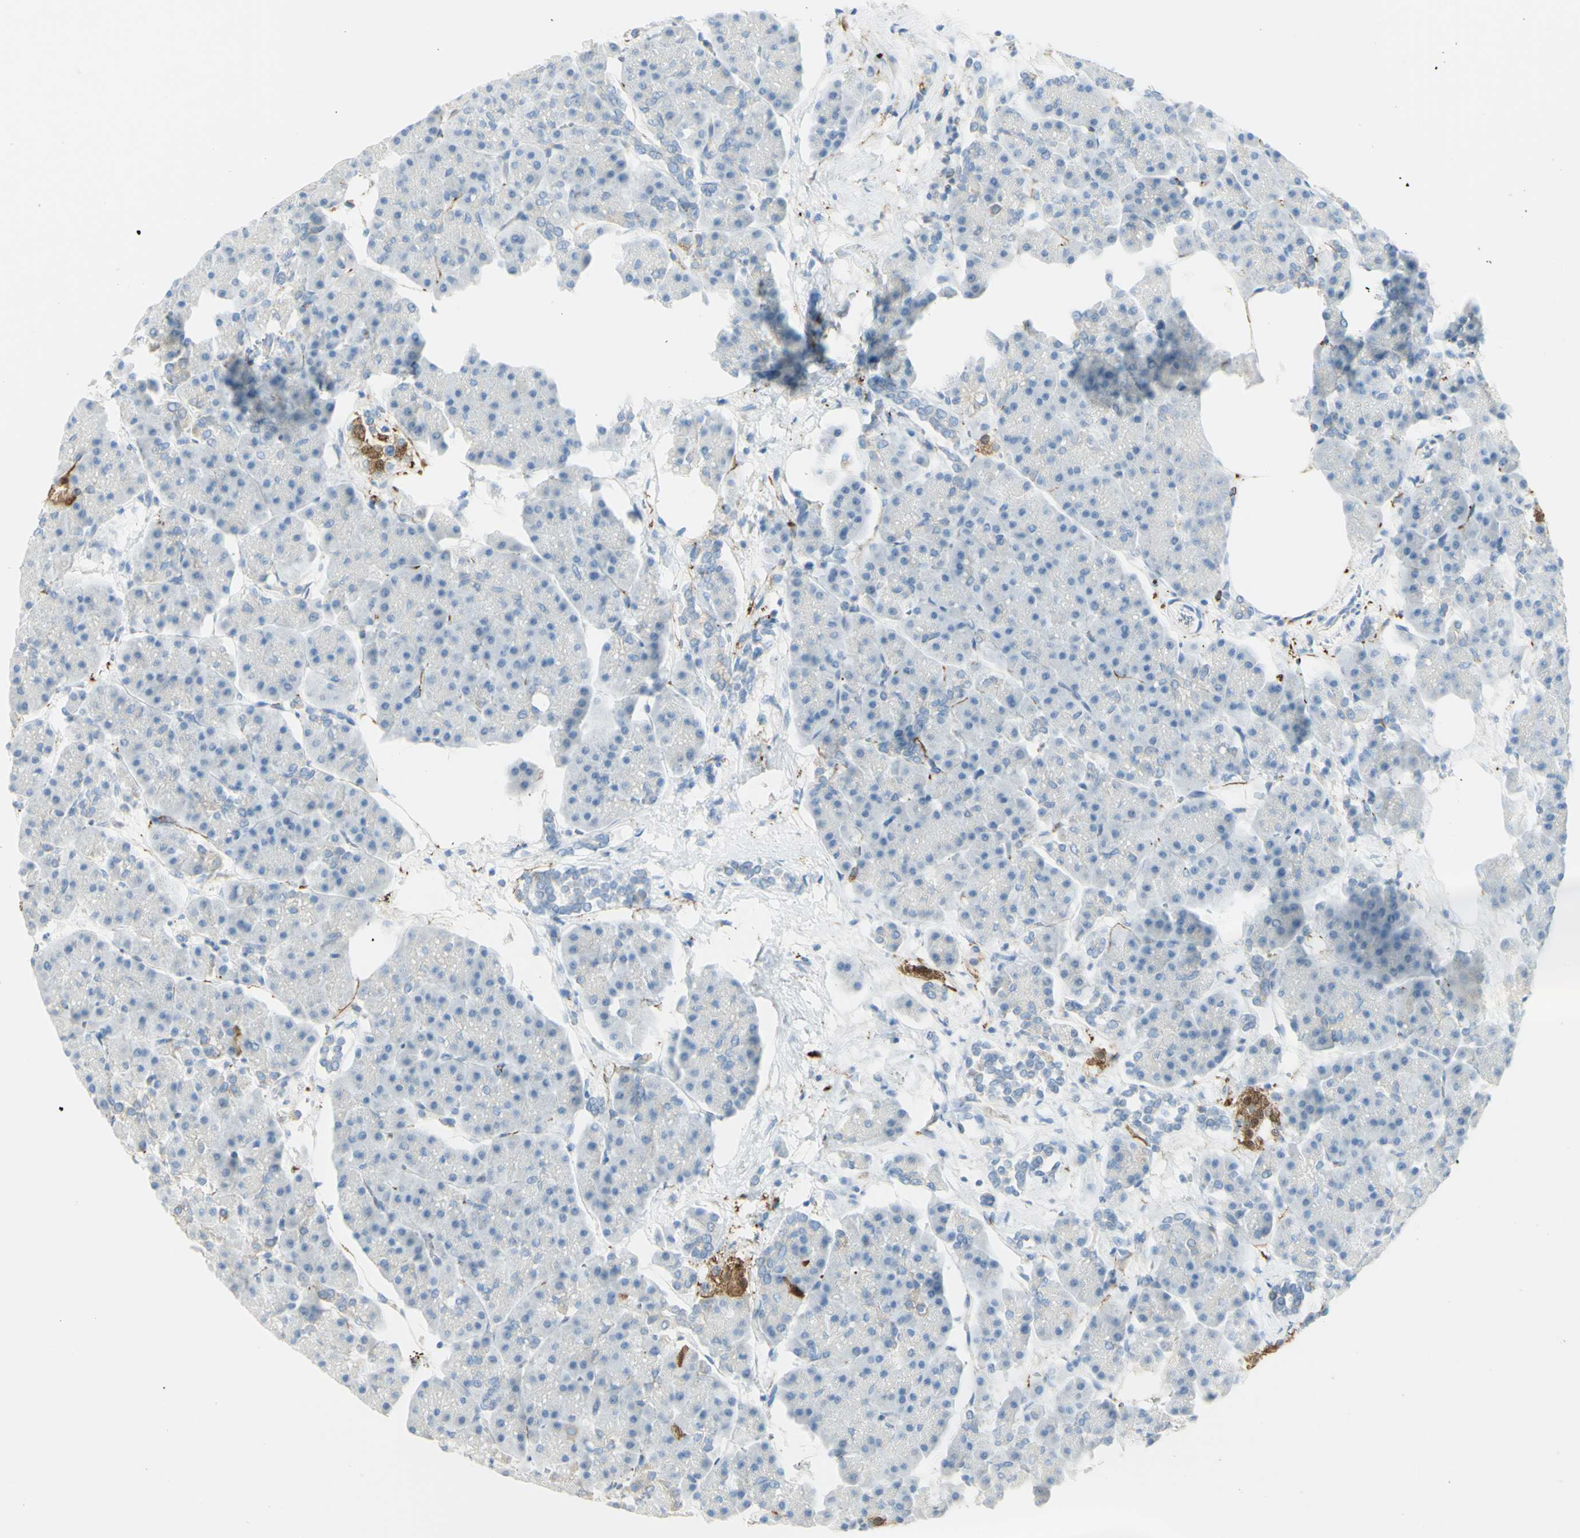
{"staining": {"intensity": "negative", "quantity": "none", "location": "none"}, "tissue": "pancreas", "cell_type": "Exocrine glandular cells", "image_type": "normal", "snomed": [{"axis": "morphology", "description": "Normal tissue, NOS"}, {"axis": "topography", "description": "Pancreas"}], "caption": "Exocrine glandular cells show no significant positivity in unremarkable pancreas.", "gene": "TSPAN1", "patient": {"sex": "female", "age": 70}}